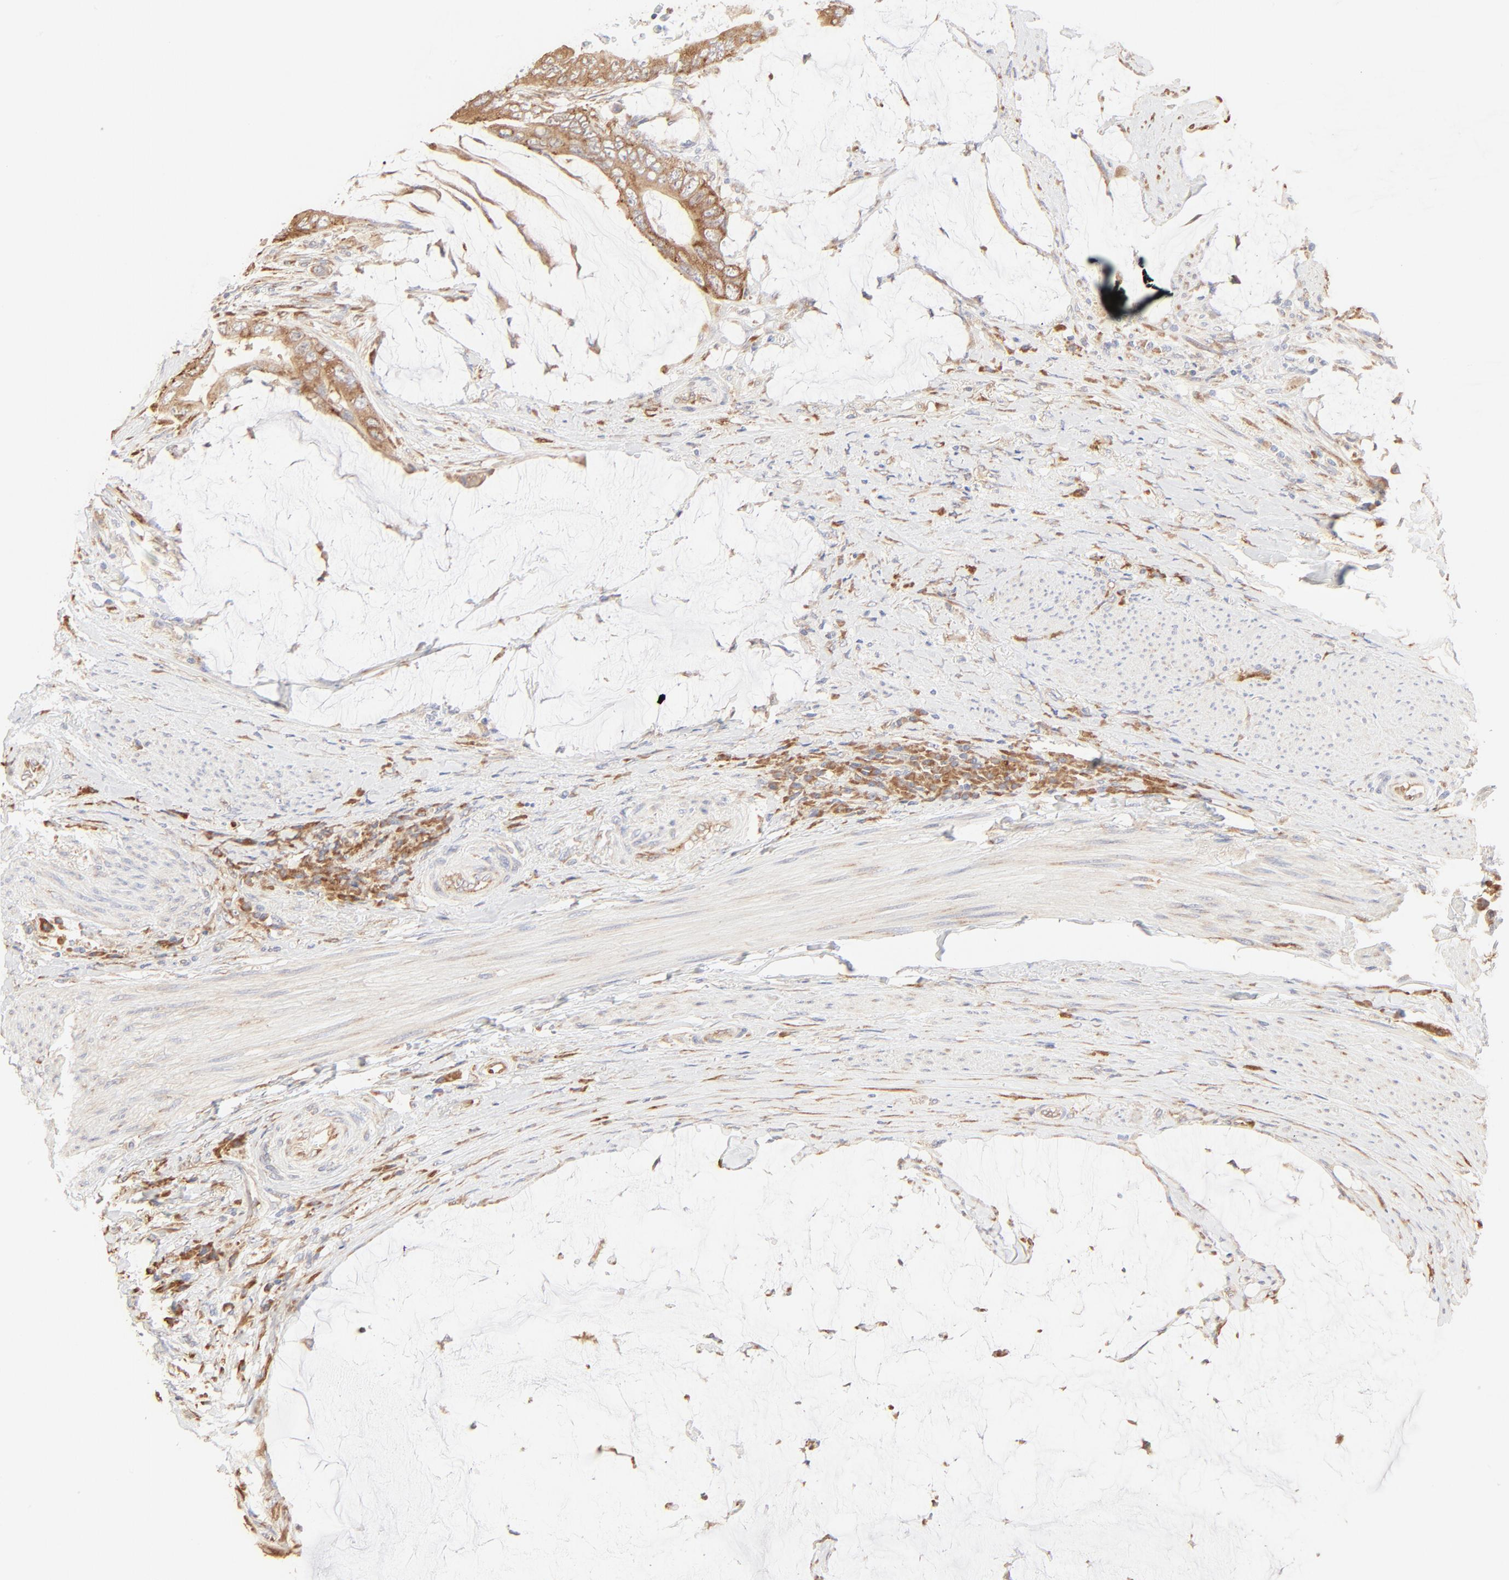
{"staining": {"intensity": "moderate", "quantity": ">75%", "location": "cytoplasmic/membranous"}, "tissue": "colorectal cancer", "cell_type": "Tumor cells", "image_type": "cancer", "snomed": [{"axis": "morphology", "description": "Normal tissue, NOS"}, {"axis": "morphology", "description": "Adenocarcinoma, NOS"}, {"axis": "topography", "description": "Rectum"}, {"axis": "topography", "description": "Peripheral nerve tissue"}], "caption": "Human colorectal cancer stained for a protein (brown) demonstrates moderate cytoplasmic/membranous positive staining in approximately >75% of tumor cells.", "gene": "RPS20", "patient": {"sex": "female", "age": 77}}